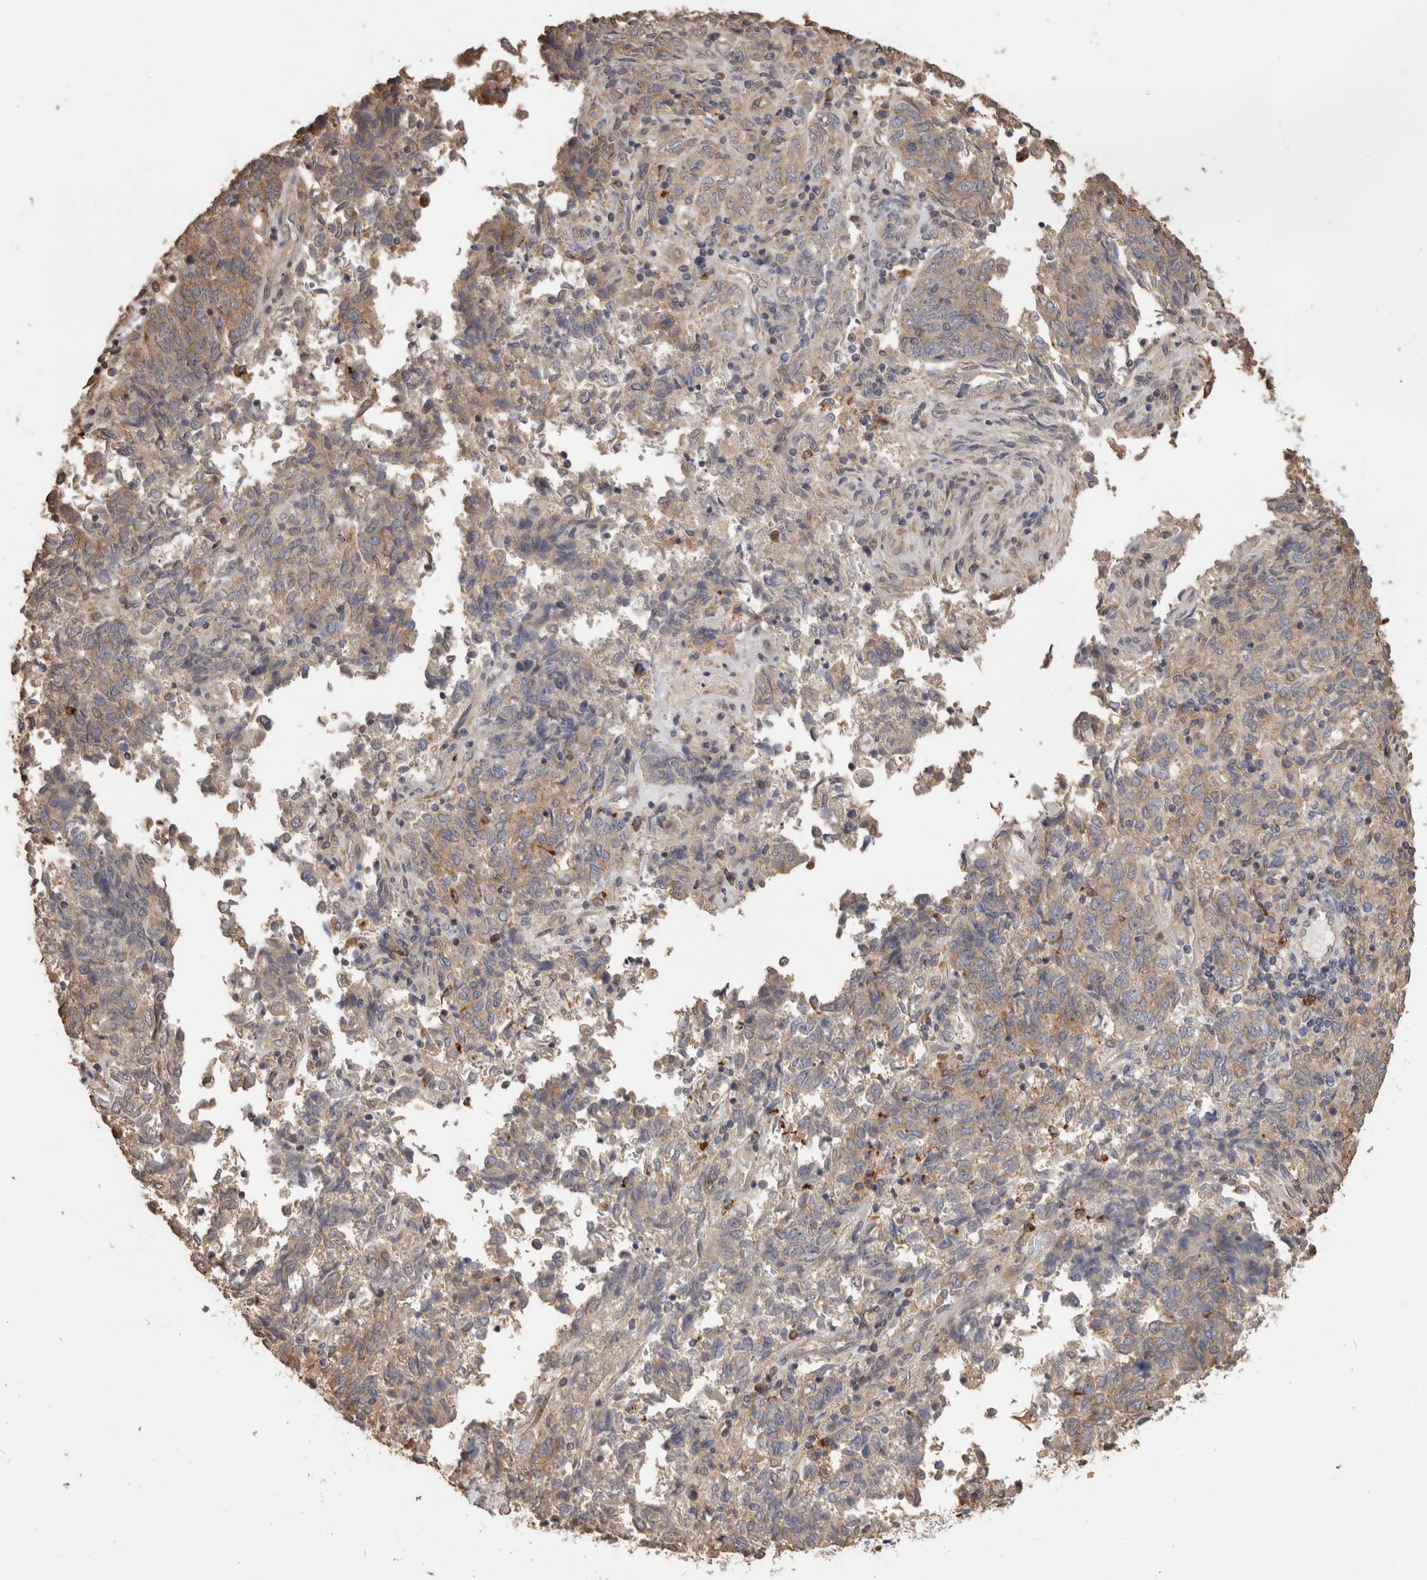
{"staining": {"intensity": "weak", "quantity": ">75%", "location": "cytoplasmic/membranous"}, "tissue": "endometrial cancer", "cell_type": "Tumor cells", "image_type": "cancer", "snomed": [{"axis": "morphology", "description": "Adenocarcinoma, NOS"}, {"axis": "topography", "description": "Endometrium"}], "caption": "Endometrial adenocarcinoma tissue demonstrates weak cytoplasmic/membranous staining in approximately >75% of tumor cells Immunohistochemistry stains the protein in brown and the nuclei are stained blue.", "gene": "CLIP1", "patient": {"sex": "female", "age": 80}}